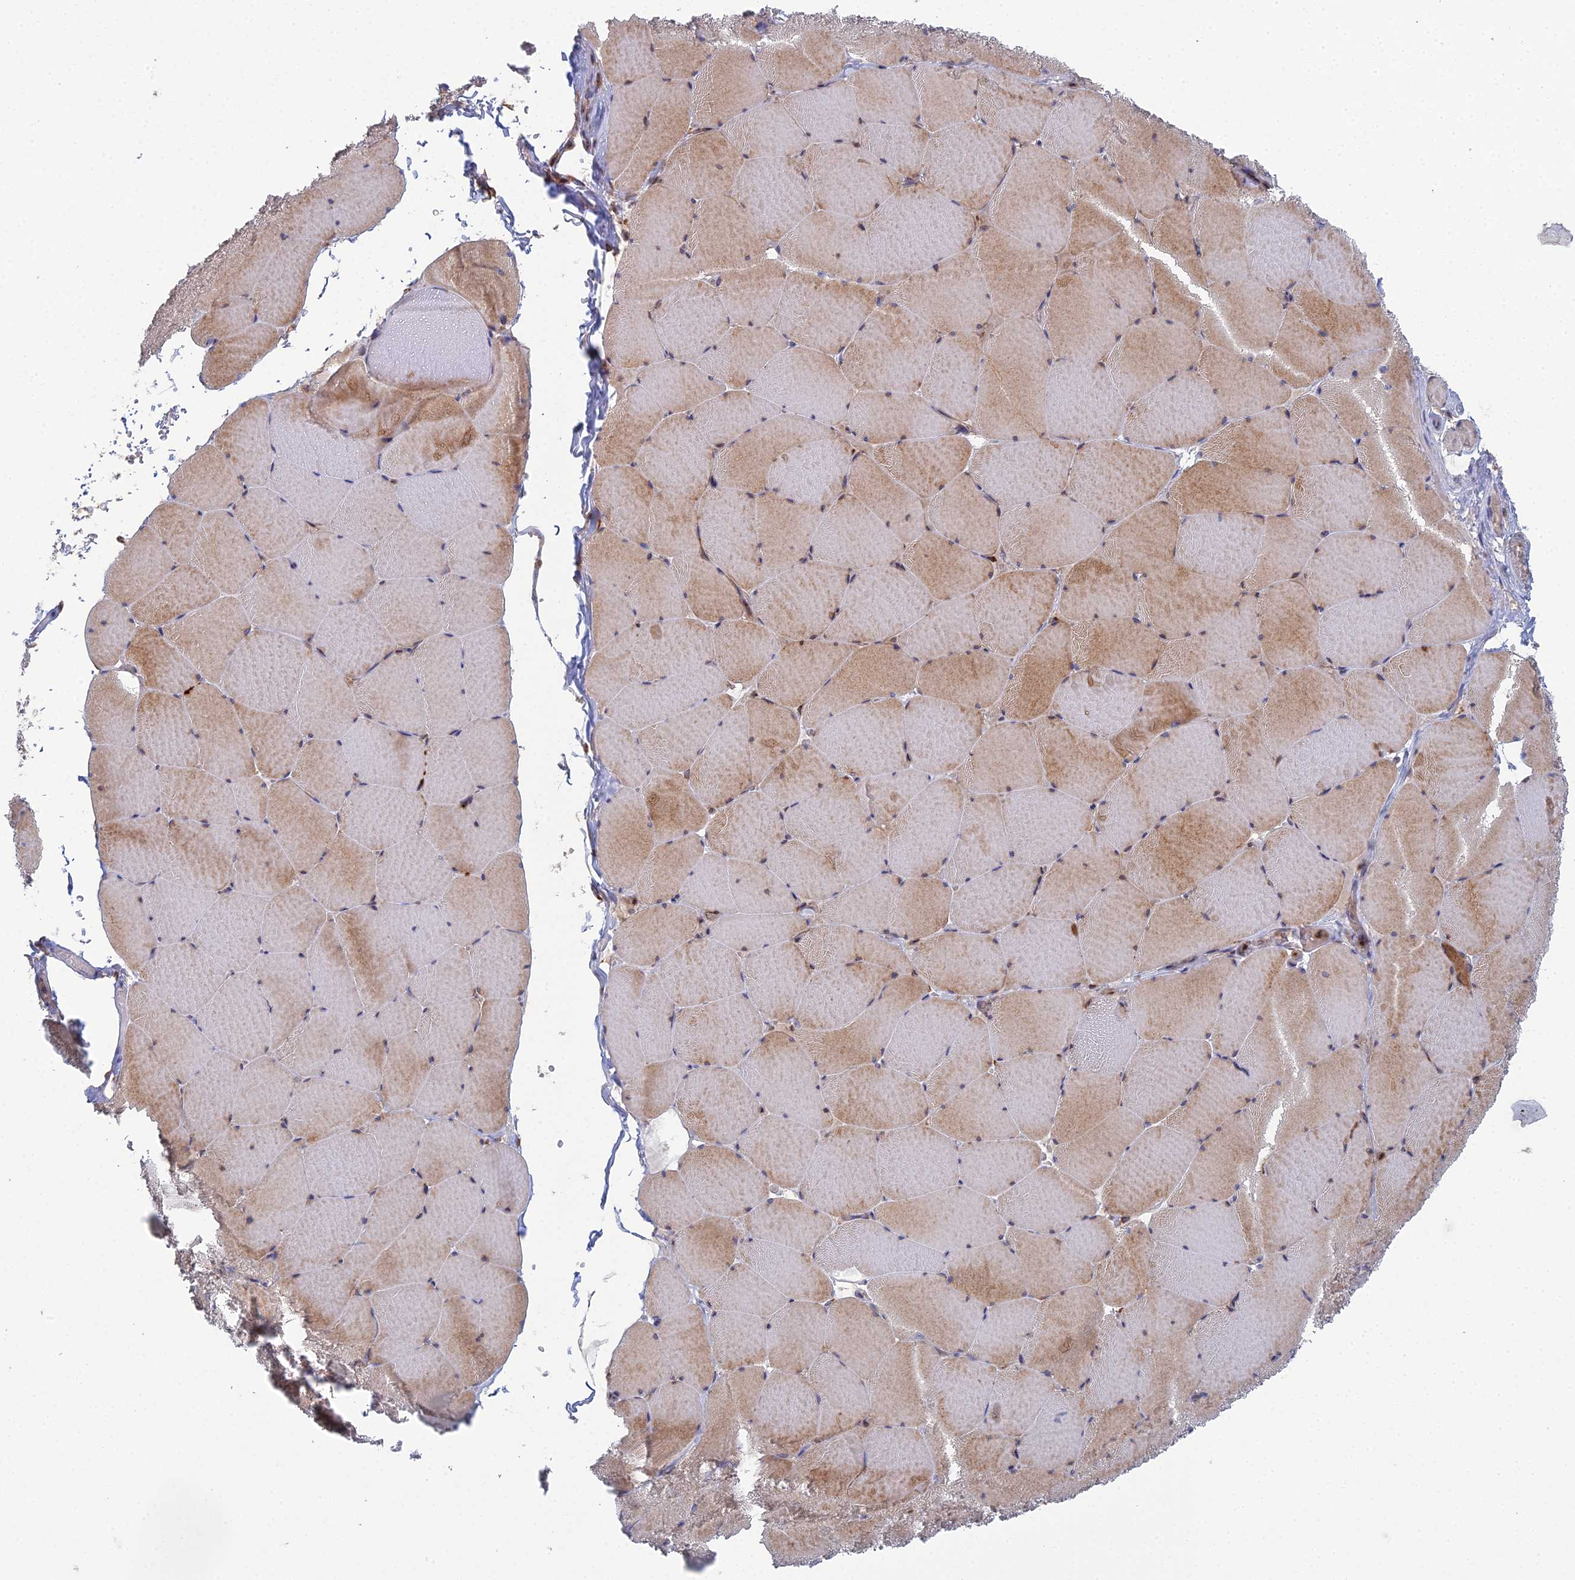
{"staining": {"intensity": "moderate", "quantity": "25%-75%", "location": "cytoplasmic/membranous"}, "tissue": "skeletal muscle", "cell_type": "Myocytes", "image_type": "normal", "snomed": [{"axis": "morphology", "description": "Normal tissue, NOS"}, {"axis": "topography", "description": "Skeletal muscle"}, {"axis": "topography", "description": "Head-Neck"}], "caption": "An immunohistochemistry photomicrograph of benign tissue is shown. Protein staining in brown shows moderate cytoplasmic/membranous positivity in skeletal muscle within myocytes. The staining was performed using DAB, with brown indicating positive protein expression. Nuclei are stained blue with hematoxylin.", "gene": "TRAPPC6A", "patient": {"sex": "male", "age": 66}}